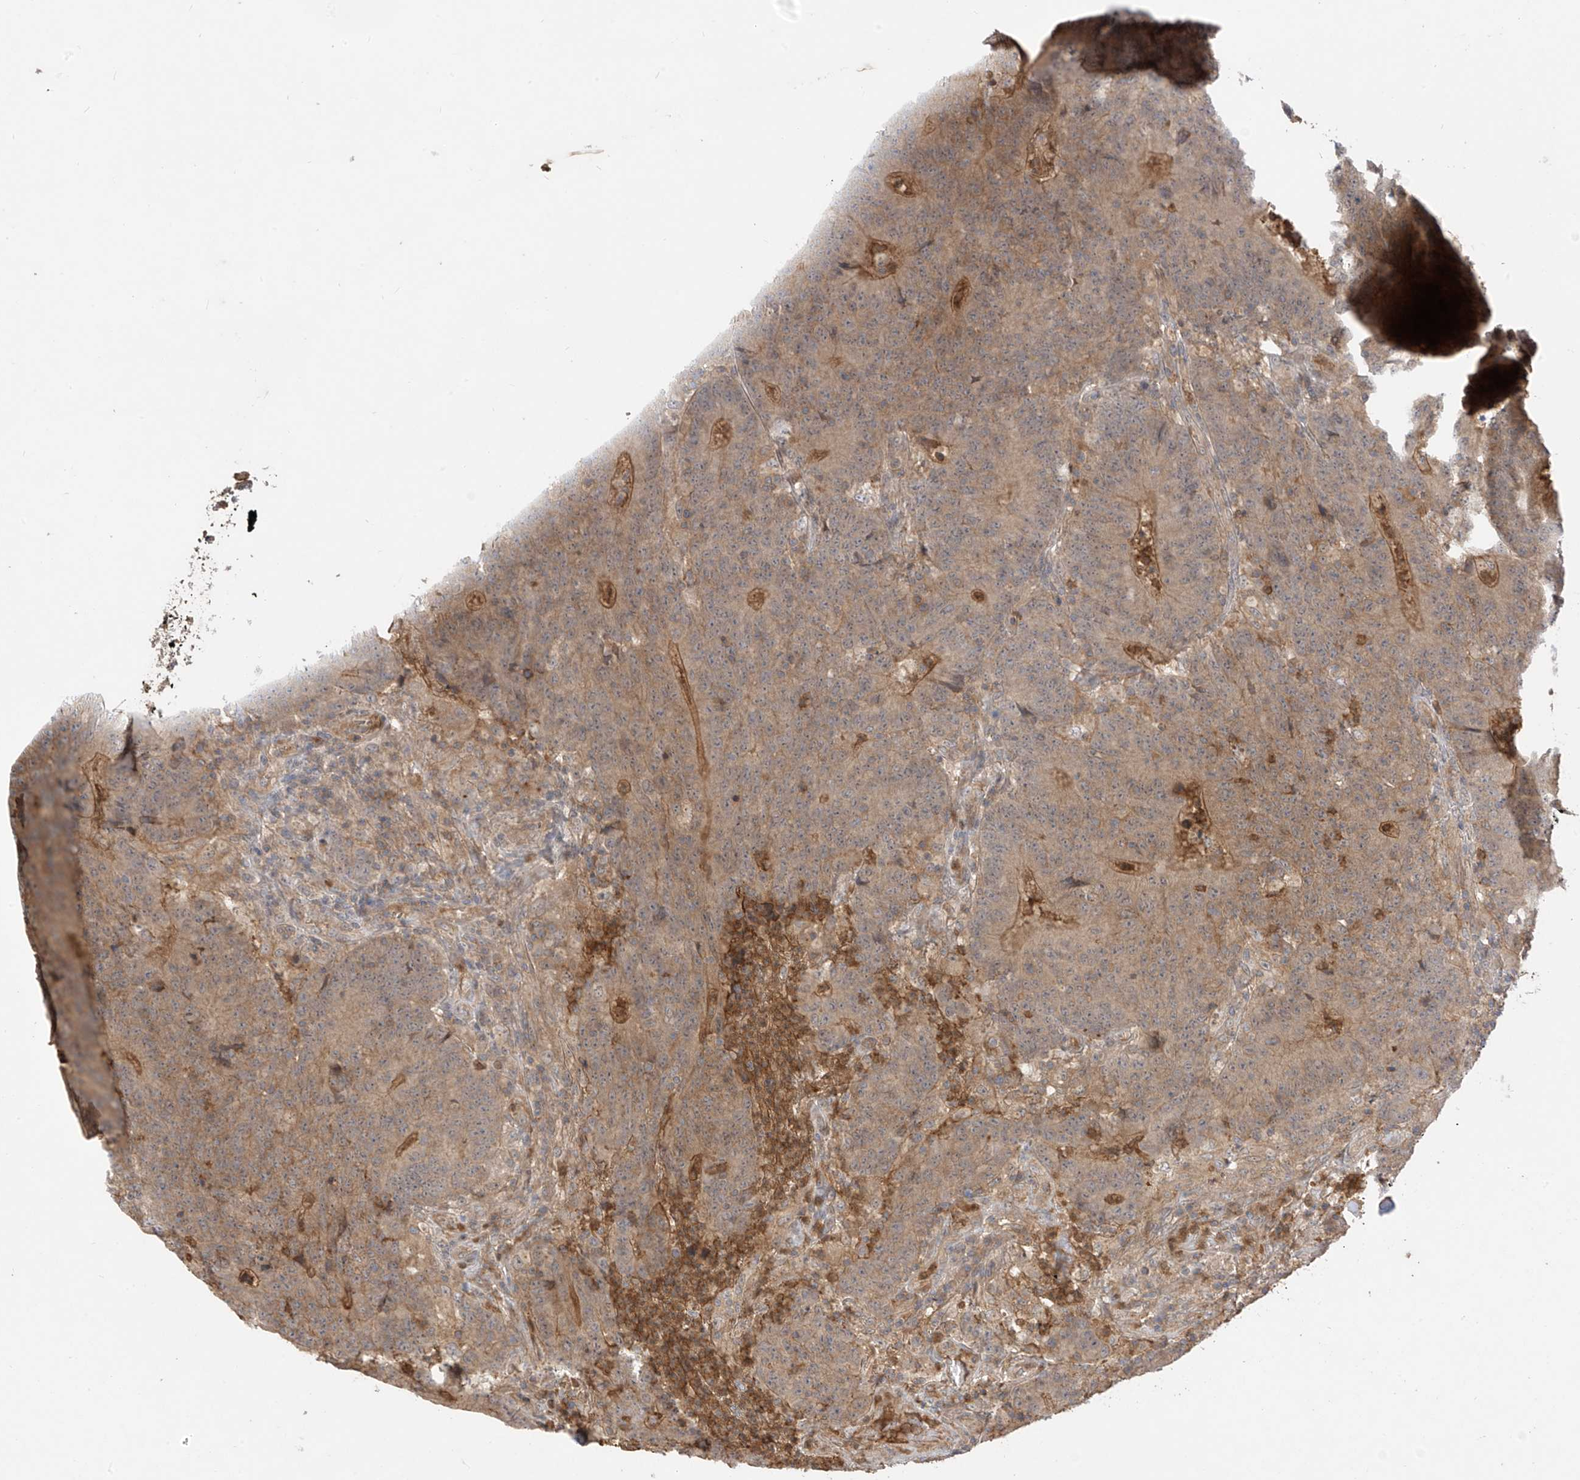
{"staining": {"intensity": "moderate", "quantity": "25%-75%", "location": "cytoplasmic/membranous"}, "tissue": "colorectal cancer", "cell_type": "Tumor cells", "image_type": "cancer", "snomed": [{"axis": "morphology", "description": "Normal tissue, NOS"}, {"axis": "morphology", "description": "Adenocarcinoma, NOS"}, {"axis": "topography", "description": "Colon"}], "caption": "Immunohistochemical staining of human colorectal adenocarcinoma displays moderate cytoplasmic/membranous protein positivity in about 25%-75% of tumor cells. The staining is performed using DAB brown chromogen to label protein expression. The nuclei are counter-stained blue using hematoxylin.", "gene": "CACNA2D4", "patient": {"sex": "female", "age": 75}}